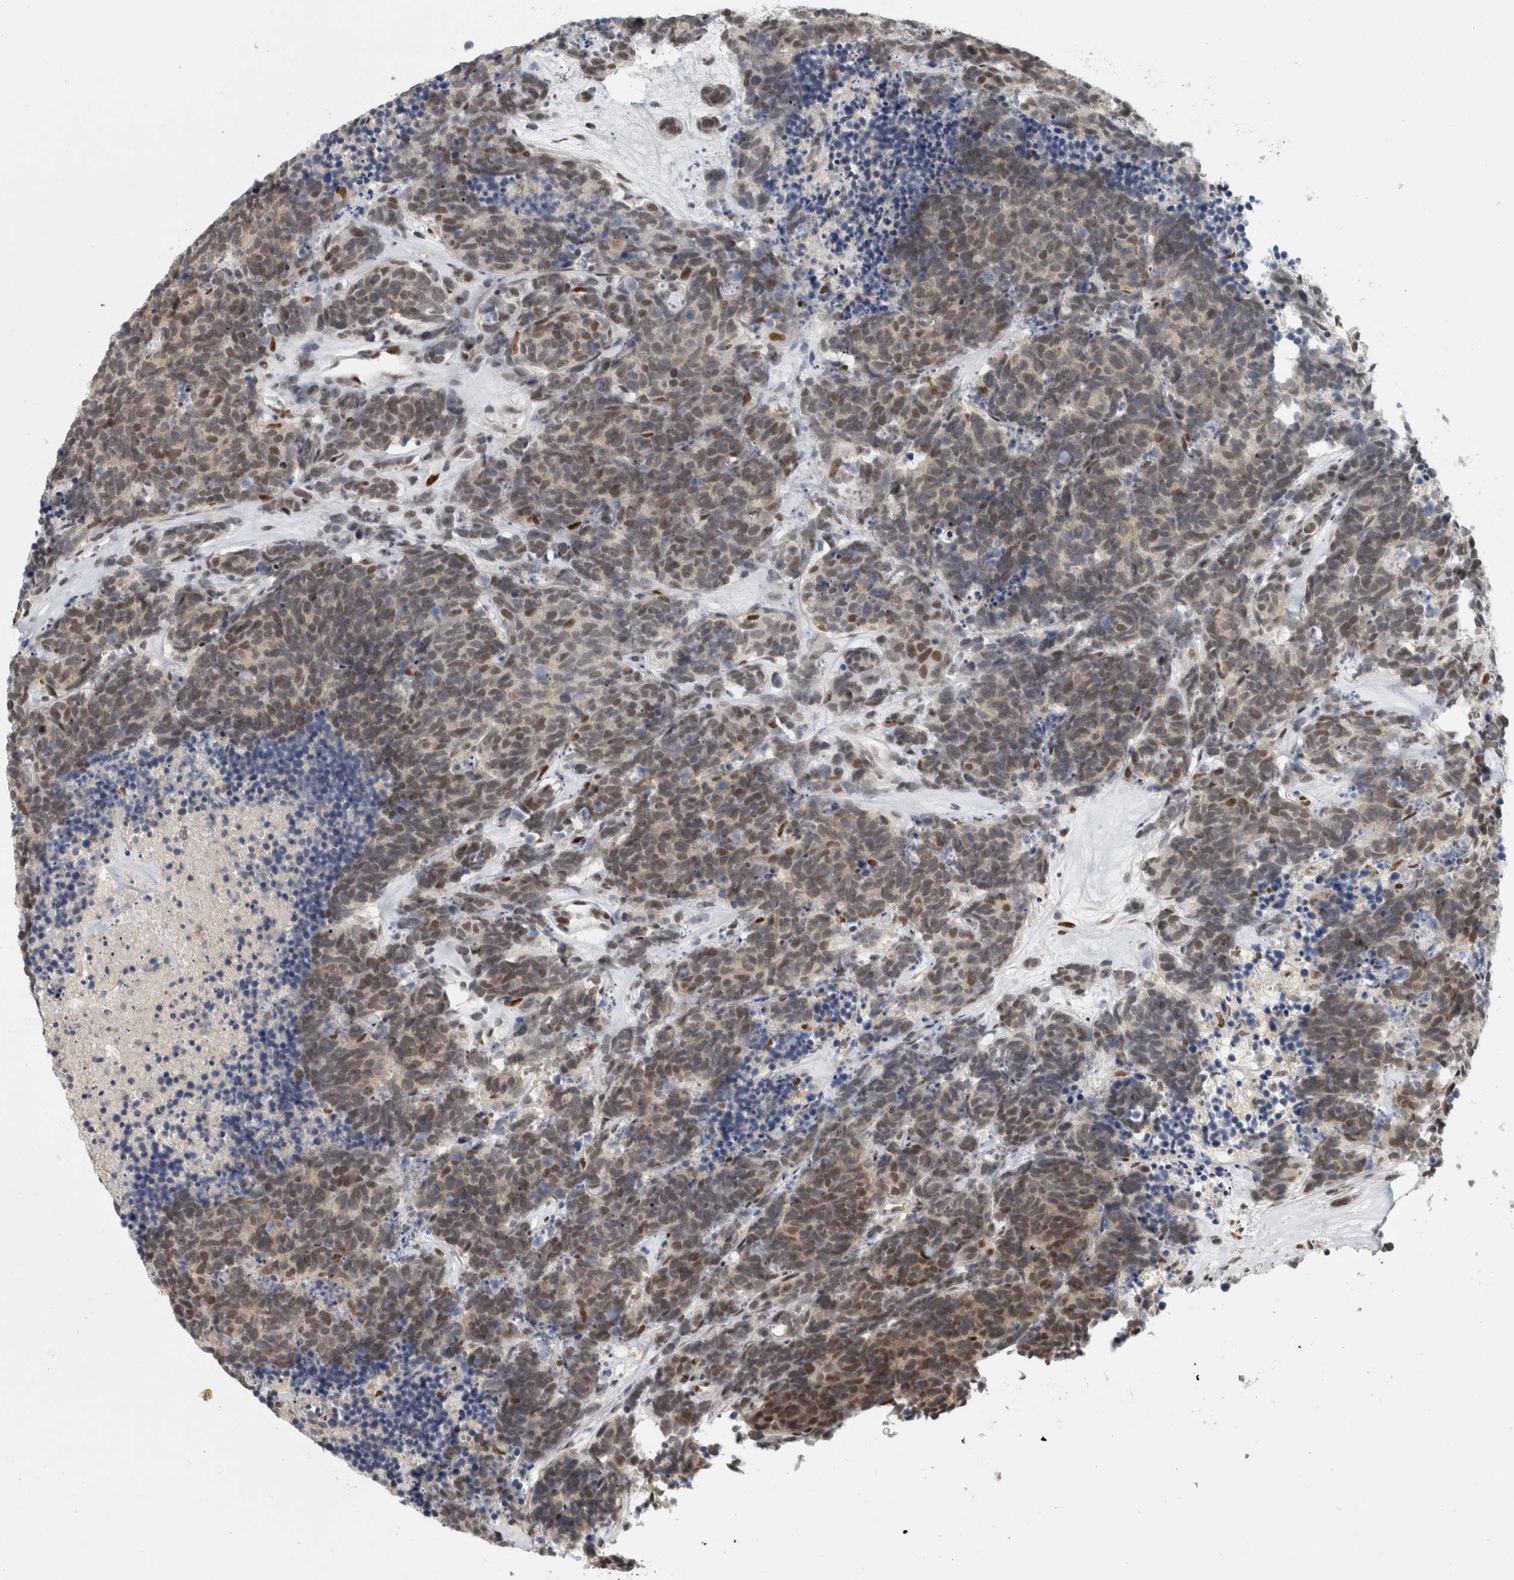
{"staining": {"intensity": "weak", "quantity": ">75%", "location": "cytoplasmic/membranous,nuclear"}, "tissue": "carcinoid", "cell_type": "Tumor cells", "image_type": "cancer", "snomed": [{"axis": "morphology", "description": "Carcinoma, NOS"}, {"axis": "morphology", "description": "Carcinoid, malignant, NOS"}, {"axis": "topography", "description": "Urinary bladder"}], "caption": "Carcinoma was stained to show a protein in brown. There is low levels of weak cytoplasmic/membranous and nuclear expression in approximately >75% of tumor cells. (DAB = brown stain, brightfield microscopy at high magnification).", "gene": "SRARP", "patient": {"sex": "male", "age": 57}}